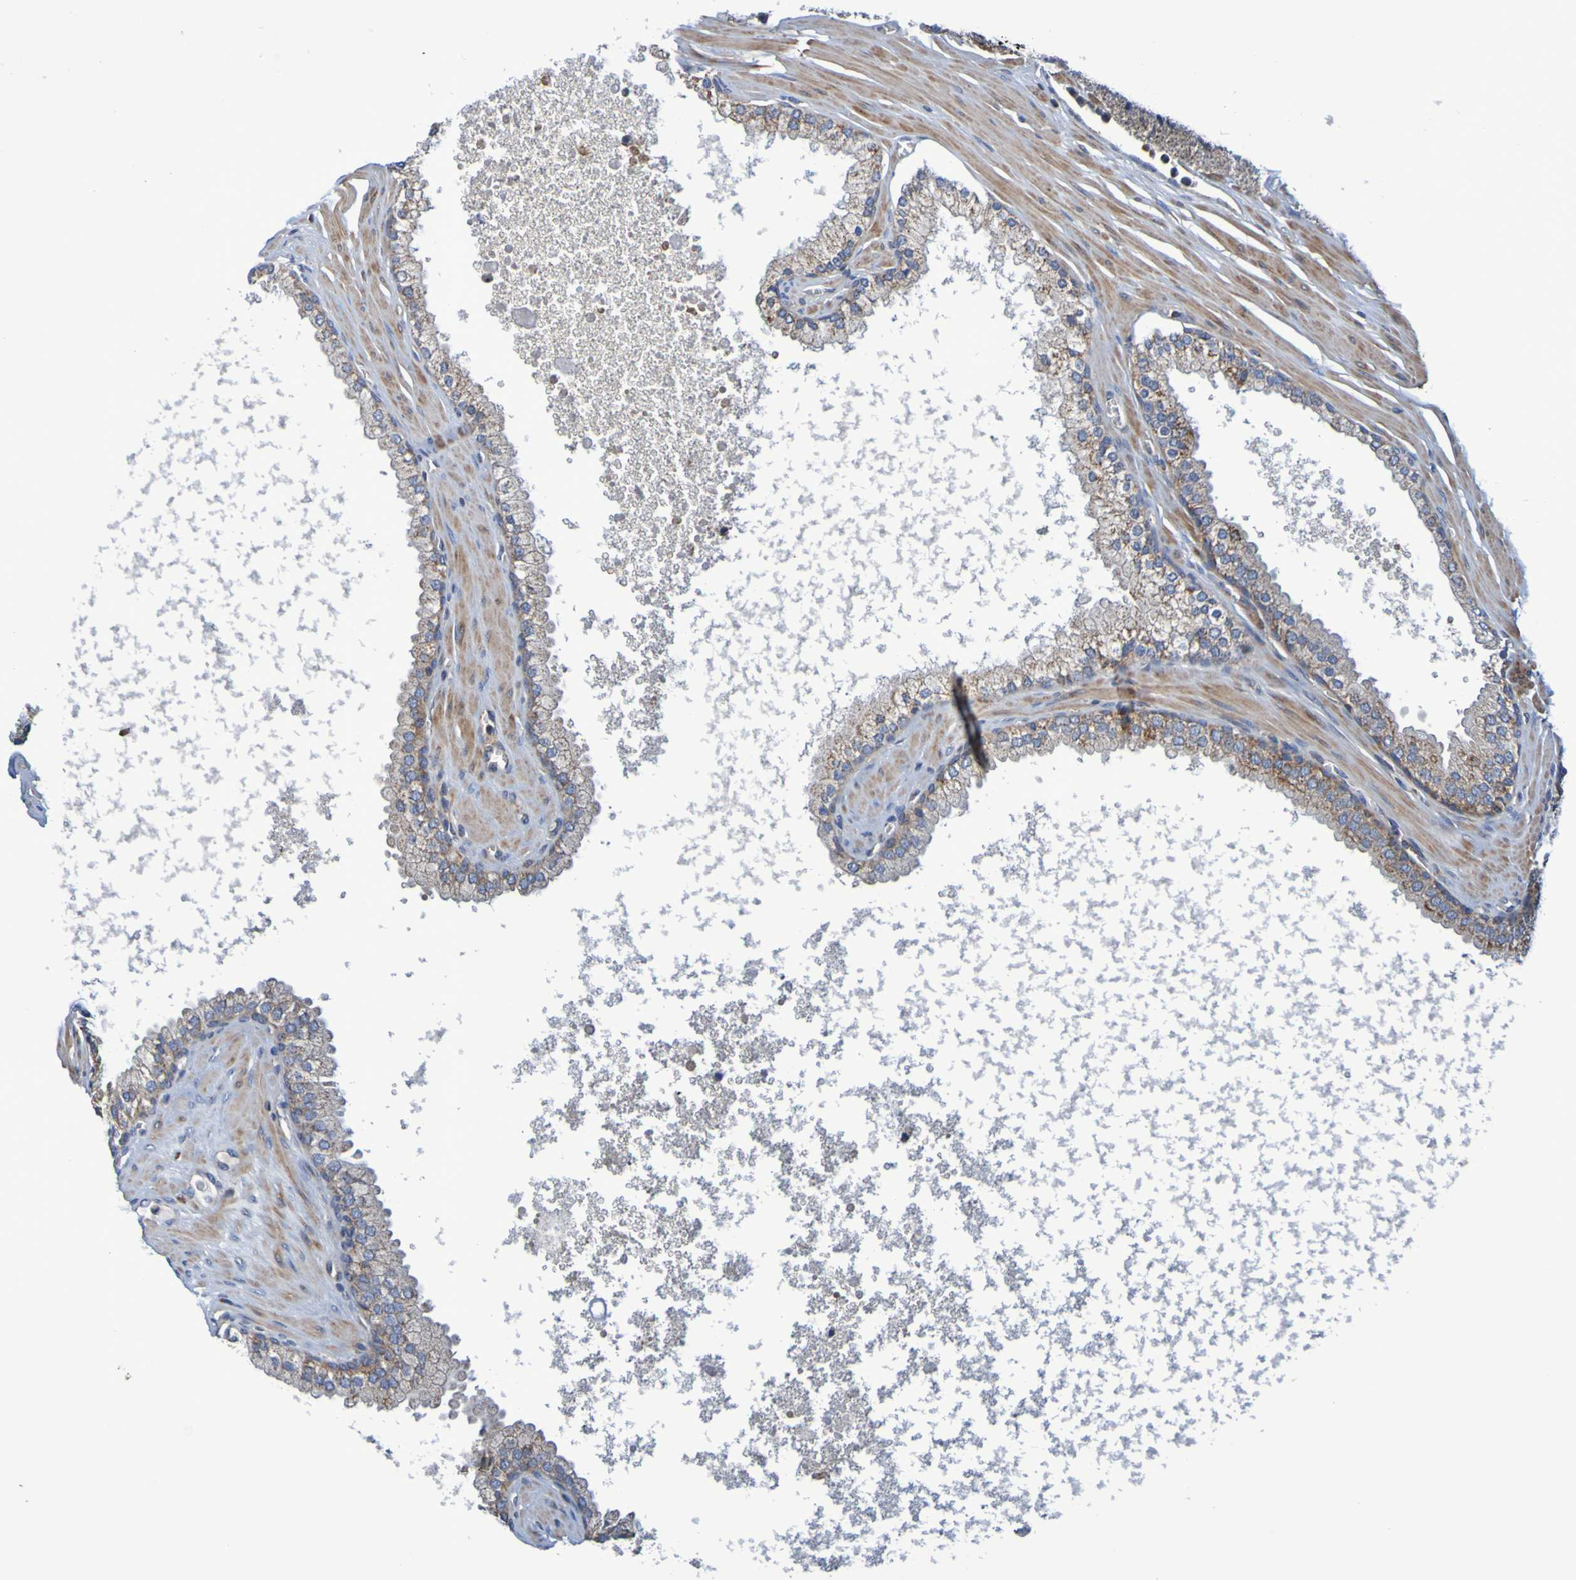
{"staining": {"intensity": "moderate", "quantity": ">75%", "location": "cytoplasmic/membranous"}, "tissue": "prostate cancer", "cell_type": "Tumor cells", "image_type": "cancer", "snomed": [{"axis": "morphology", "description": "Adenocarcinoma, High grade"}, {"axis": "topography", "description": "Prostate"}], "caption": "Moderate cytoplasmic/membranous staining for a protein is present in about >75% of tumor cells of high-grade adenocarcinoma (prostate) using immunohistochemistry (IHC).", "gene": "CCDC51", "patient": {"sex": "male", "age": 65}}